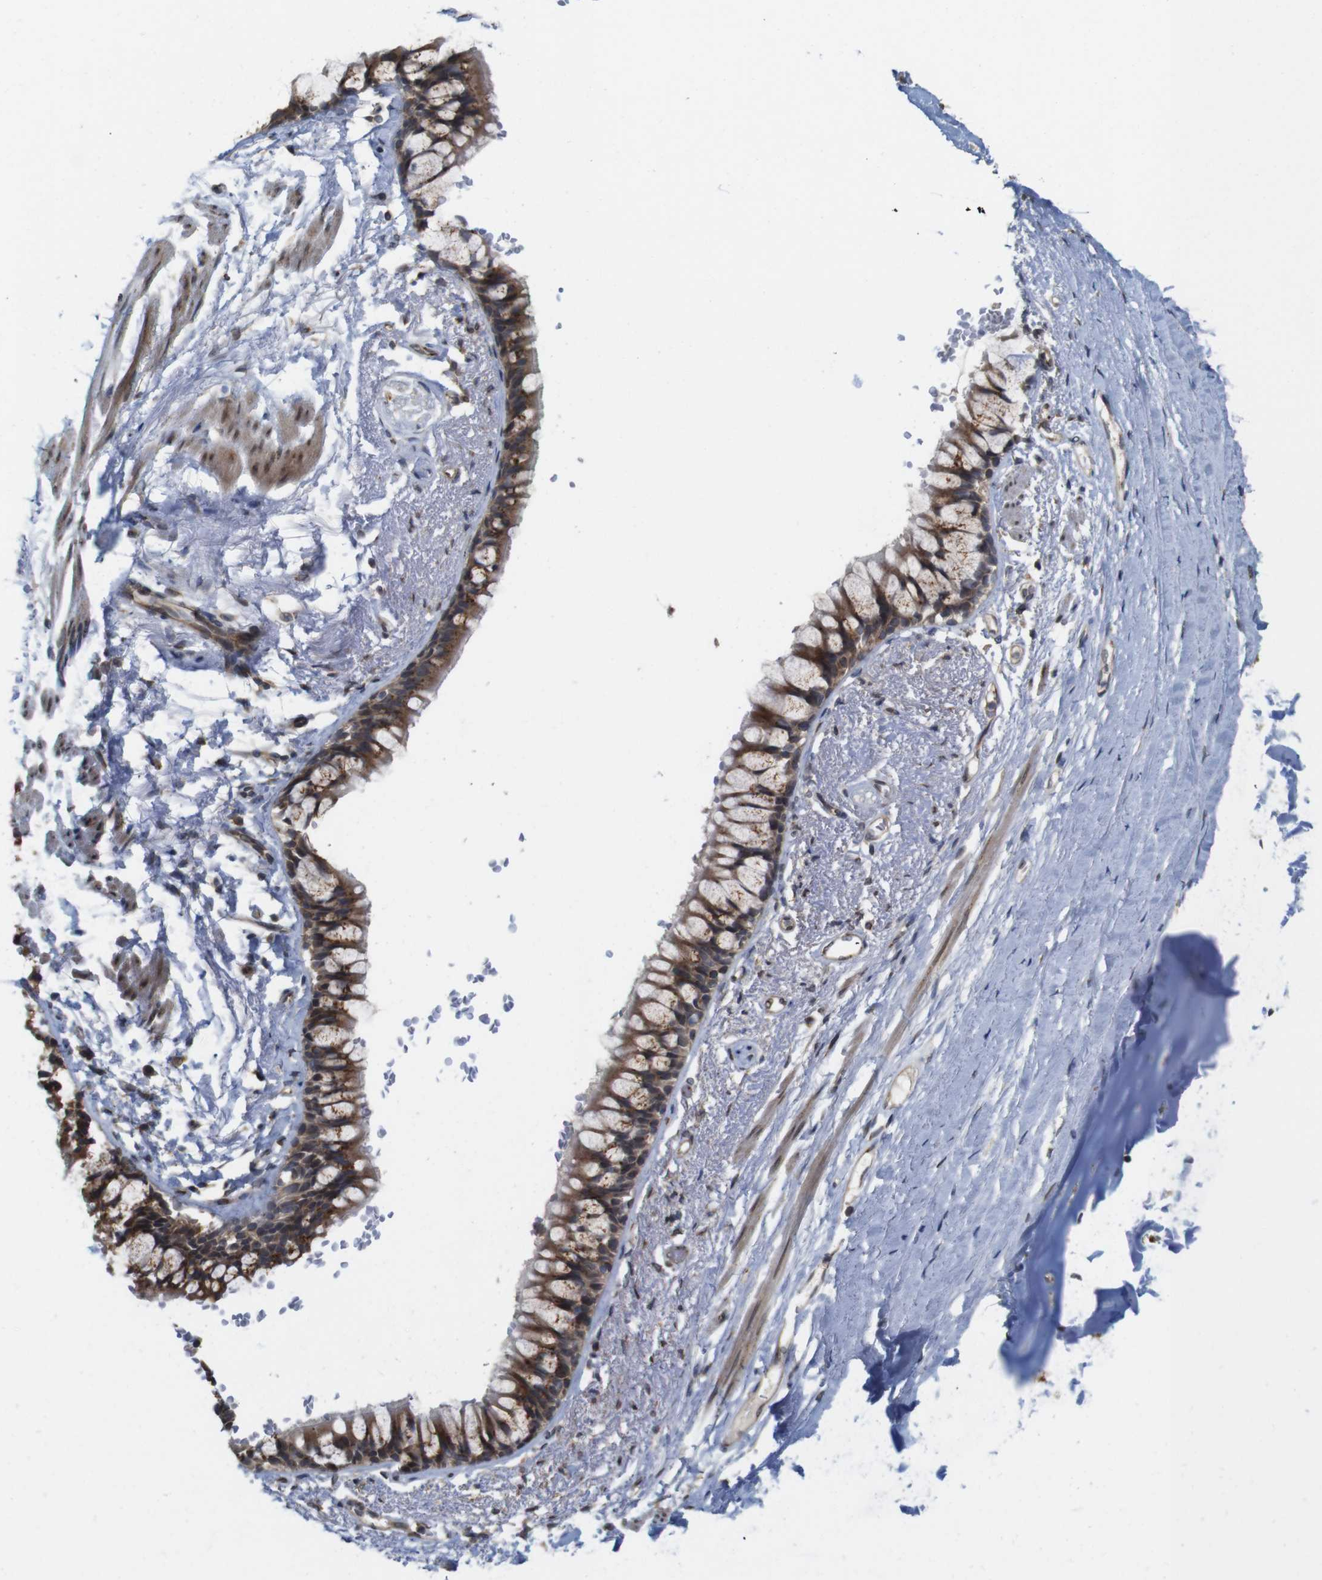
{"staining": {"intensity": "moderate", "quantity": ">75%", "location": "cytoplasmic/membranous"}, "tissue": "adipose tissue", "cell_type": "Adipocytes", "image_type": "normal", "snomed": [{"axis": "morphology", "description": "Normal tissue, NOS"}, {"axis": "topography", "description": "Cartilage tissue"}, {"axis": "topography", "description": "Bronchus"}], "caption": "A photomicrograph of adipose tissue stained for a protein displays moderate cytoplasmic/membranous brown staining in adipocytes.", "gene": "EFCAB14", "patient": {"sex": "female", "age": 73}}